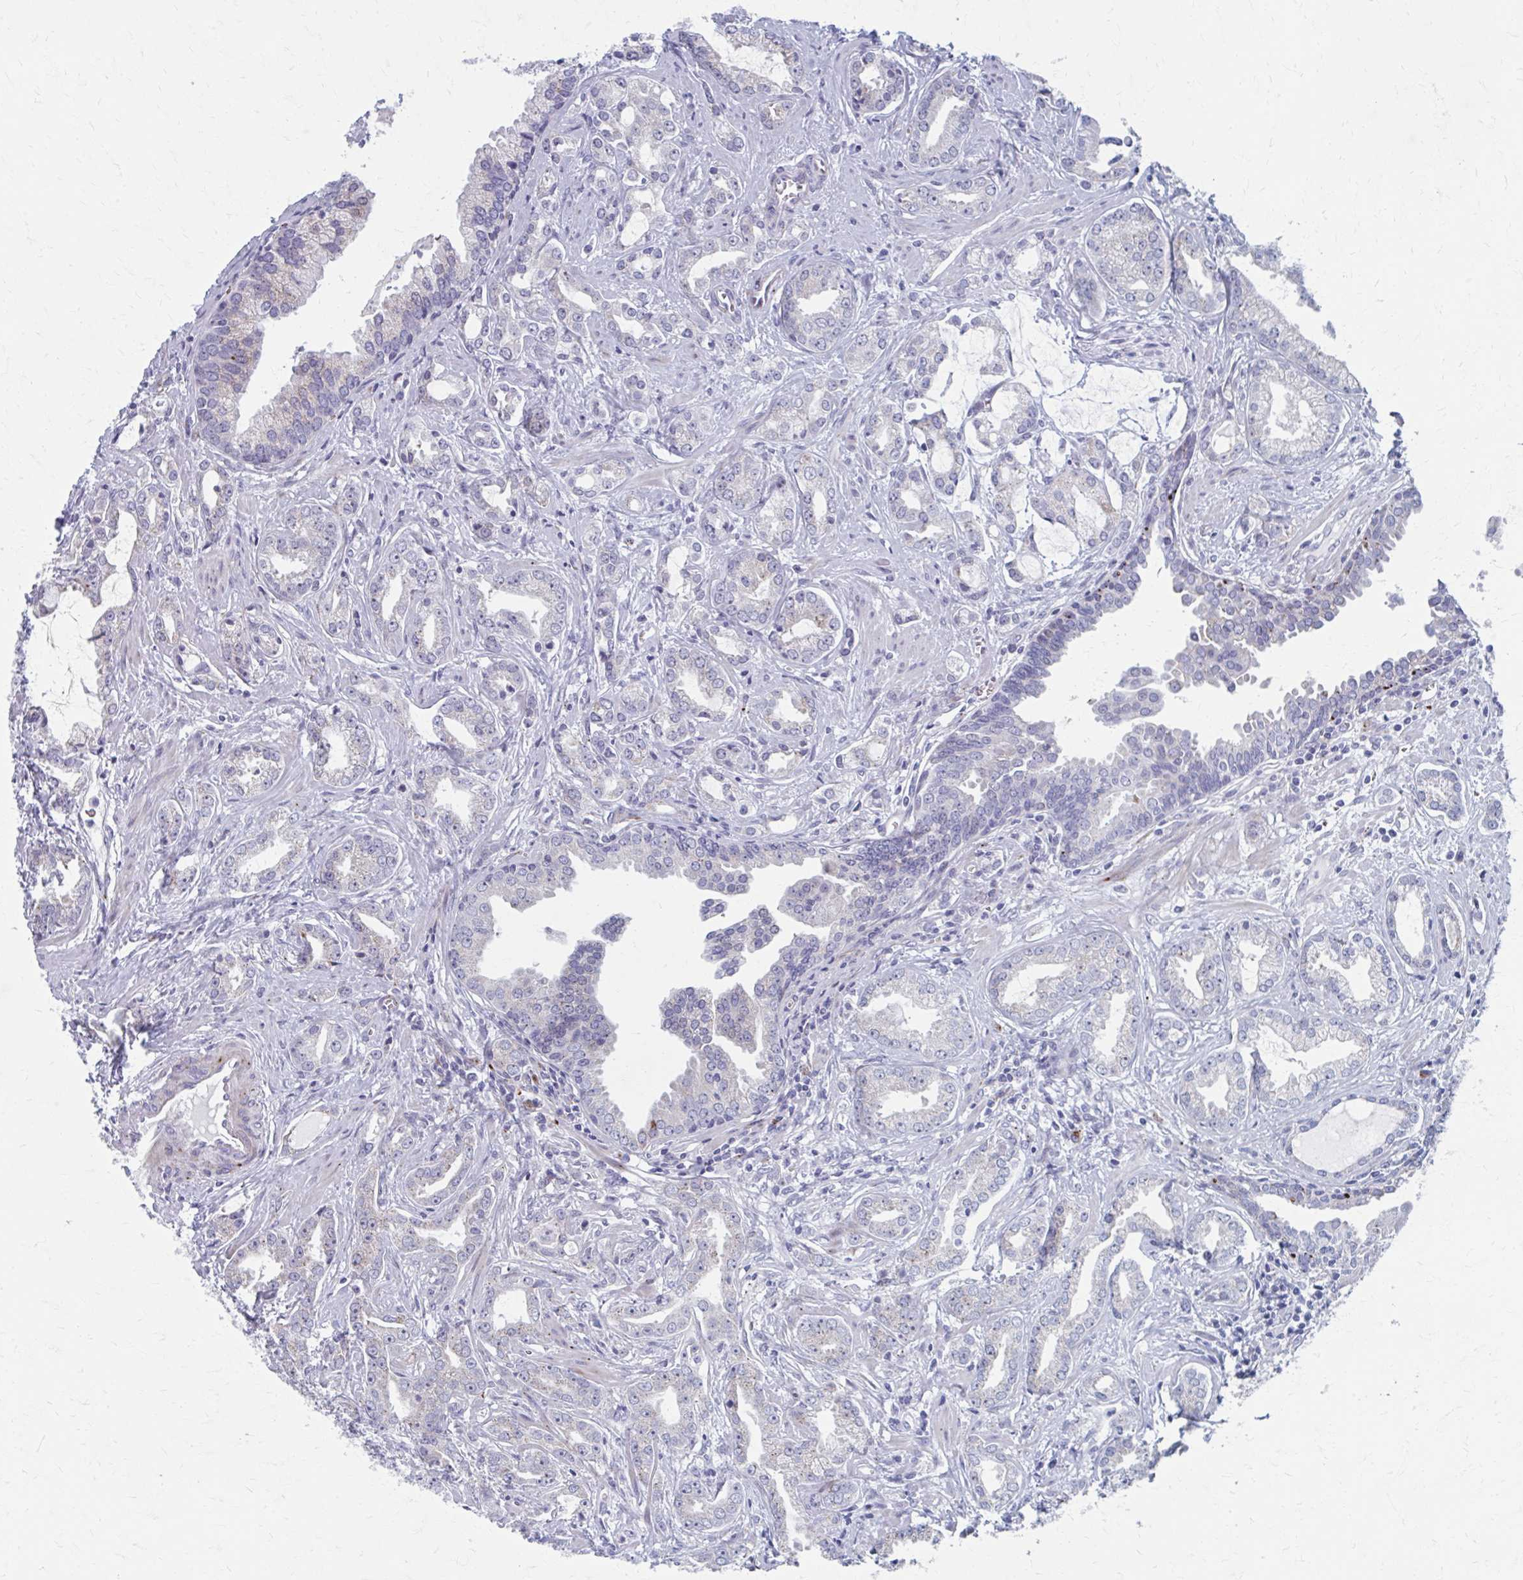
{"staining": {"intensity": "negative", "quantity": "none", "location": "none"}, "tissue": "prostate cancer", "cell_type": "Tumor cells", "image_type": "cancer", "snomed": [{"axis": "morphology", "description": "Adenocarcinoma, Medium grade"}, {"axis": "topography", "description": "Prostate"}], "caption": "Tumor cells show no significant expression in prostate cancer (adenocarcinoma (medium-grade)). (Stains: DAB (3,3'-diaminobenzidine) IHC with hematoxylin counter stain, Microscopy: brightfield microscopy at high magnification).", "gene": "OLFM2", "patient": {"sex": "male", "age": 57}}